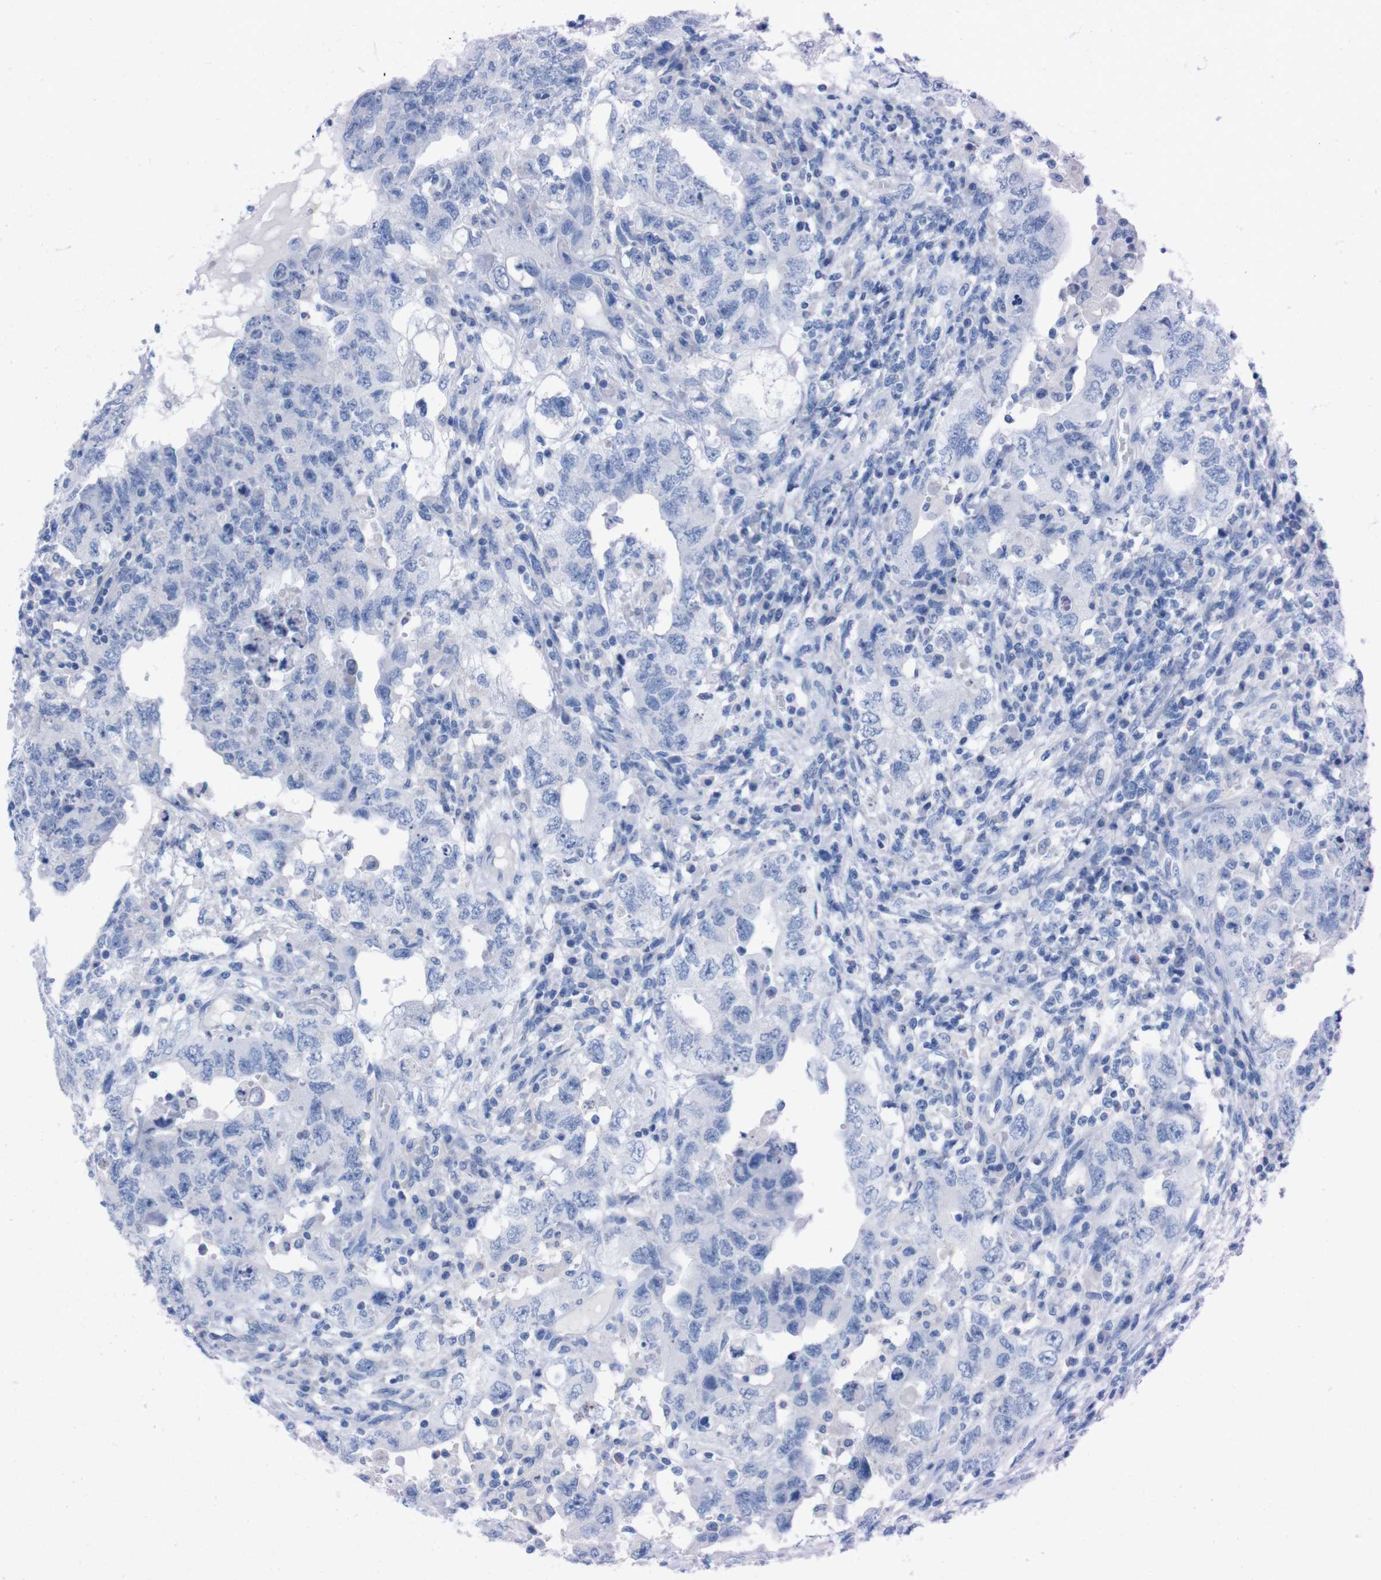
{"staining": {"intensity": "negative", "quantity": "none", "location": "none"}, "tissue": "testis cancer", "cell_type": "Tumor cells", "image_type": "cancer", "snomed": [{"axis": "morphology", "description": "Carcinoma, Embryonal, NOS"}, {"axis": "topography", "description": "Testis"}], "caption": "This is a image of immunohistochemistry (IHC) staining of embryonal carcinoma (testis), which shows no positivity in tumor cells. (Brightfield microscopy of DAB immunohistochemistry at high magnification).", "gene": "TMEM243", "patient": {"sex": "male", "age": 26}}